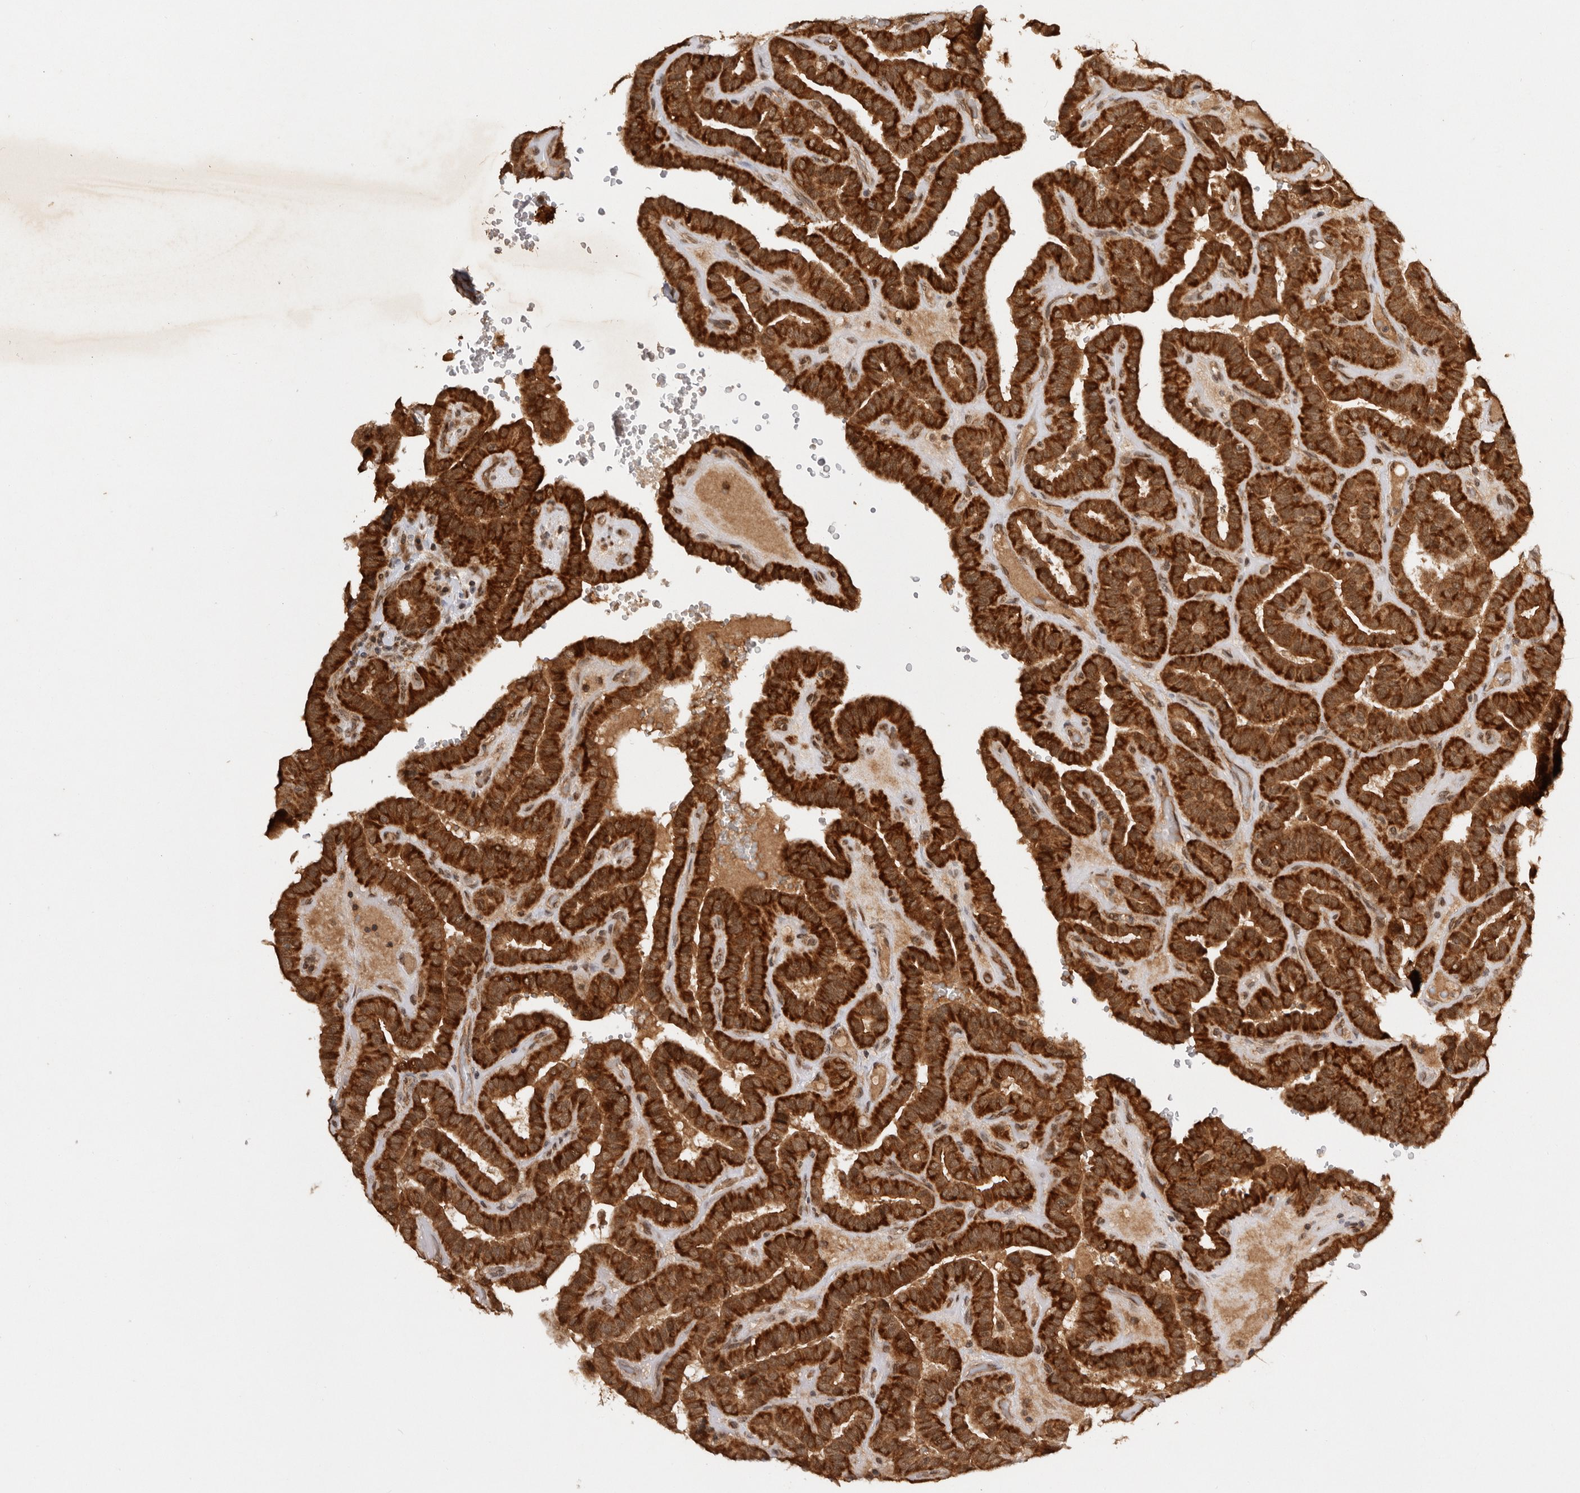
{"staining": {"intensity": "strong", "quantity": ">75%", "location": "cytoplasmic/membranous"}, "tissue": "thyroid cancer", "cell_type": "Tumor cells", "image_type": "cancer", "snomed": [{"axis": "morphology", "description": "Papillary adenocarcinoma, NOS"}, {"axis": "topography", "description": "Thyroid gland"}], "caption": "The histopathology image exhibits staining of papillary adenocarcinoma (thyroid), revealing strong cytoplasmic/membranous protein expression (brown color) within tumor cells.", "gene": "TARS2", "patient": {"sex": "male", "age": 77}}